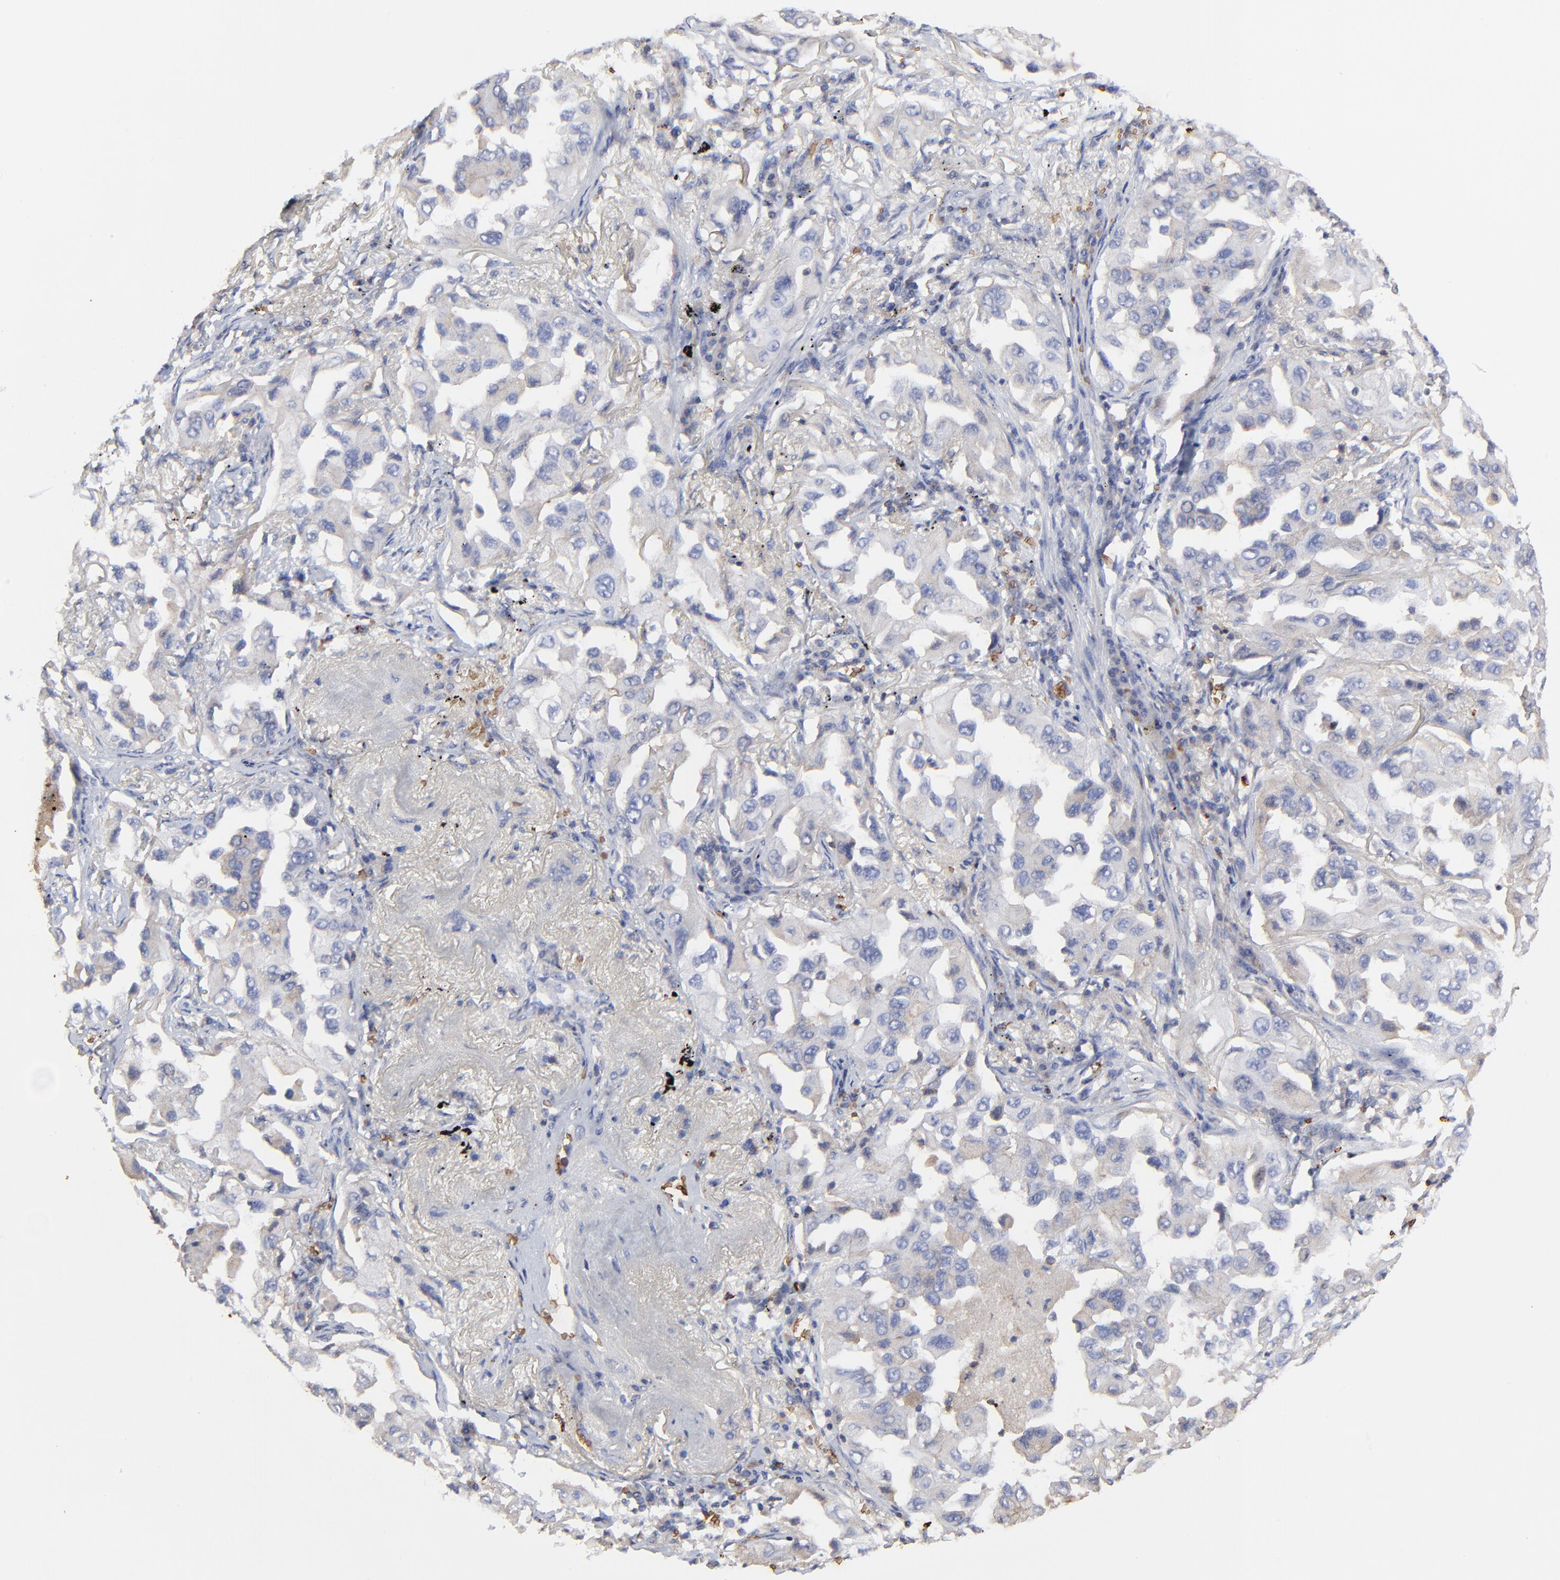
{"staining": {"intensity": "weak", "quantity": "<25%", "location": "cytoplasmic/membranous"}, "tissue": "lung cancer", "cell_type": "Tumor cells", "image_type": "cancer", "snomed": [{"axis": "morphology", "description": "Adenocarcinoma, NOS"}, {"axis": "topography", "description": "Lung"}], "caption": "Immunohistochemistry micrograph of human lung cancer stained for a protein (brown), which exhibits no positivity in tumor cells.", "gene": "PAG1", "patient": {"sex": "female", "age": 65}}